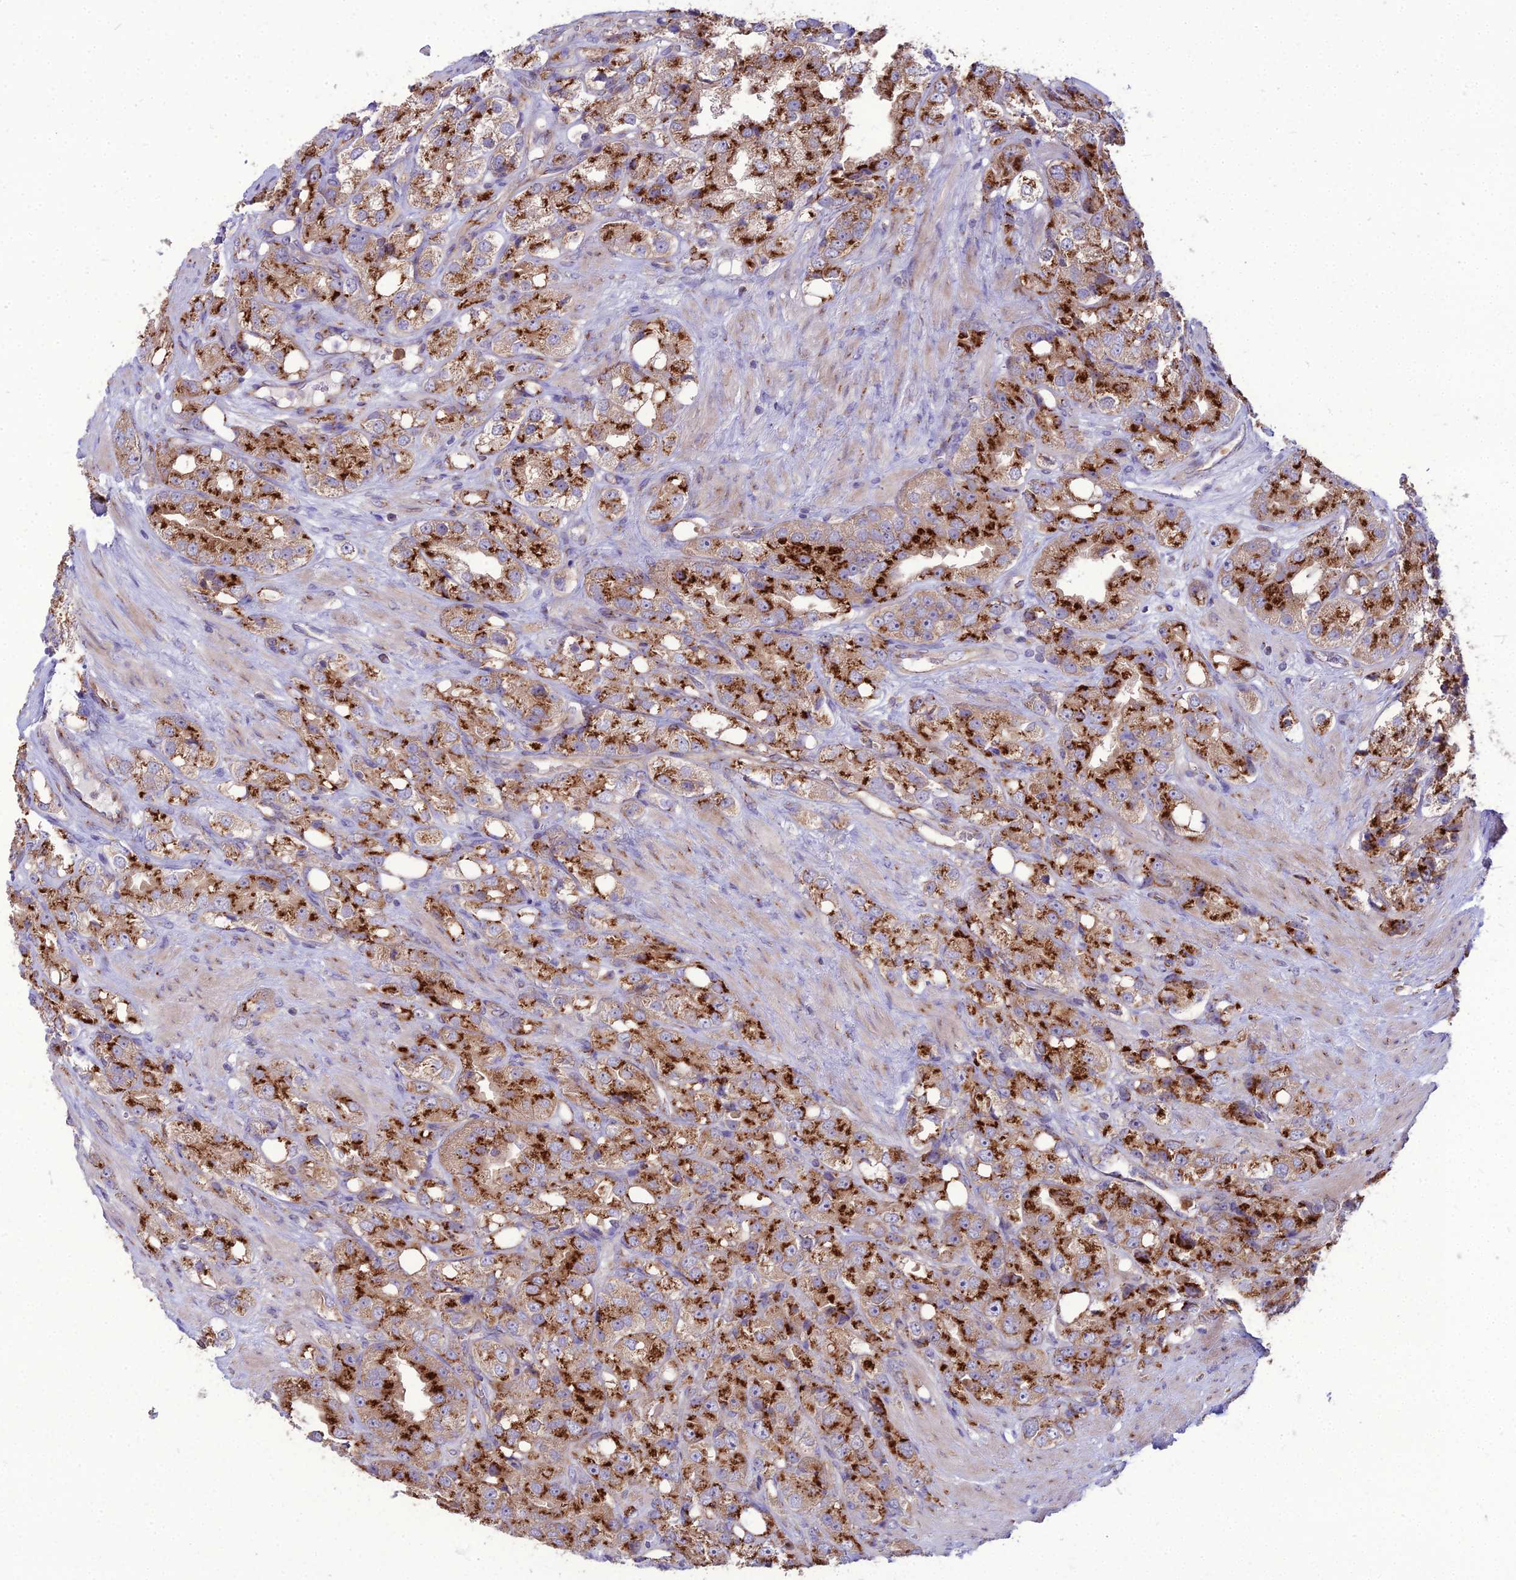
{"staining": {"intensity": "strong", "quantity": ">75%", "location": "cytoplasmic/membranous"}, "tissue": "prostate cancer", "cell_type": "Tumor cells", "image_type": "cancer", "snomed": [{"axis": "morphology", "description": "Adenocarcinoma, NOS"}, {"axis": "topography", "description": "Prostate"}], "caption": "Strong cytoplasmic/membranous positivity is identified in about >75% of tumor cells in prostate cancer. (DAB (3,3'-diaminobenzidine) IHC with brightfield microscopy, high magnification).", "gene": "SPRYD7", "patient": {"sex": "male", "age": 79}}